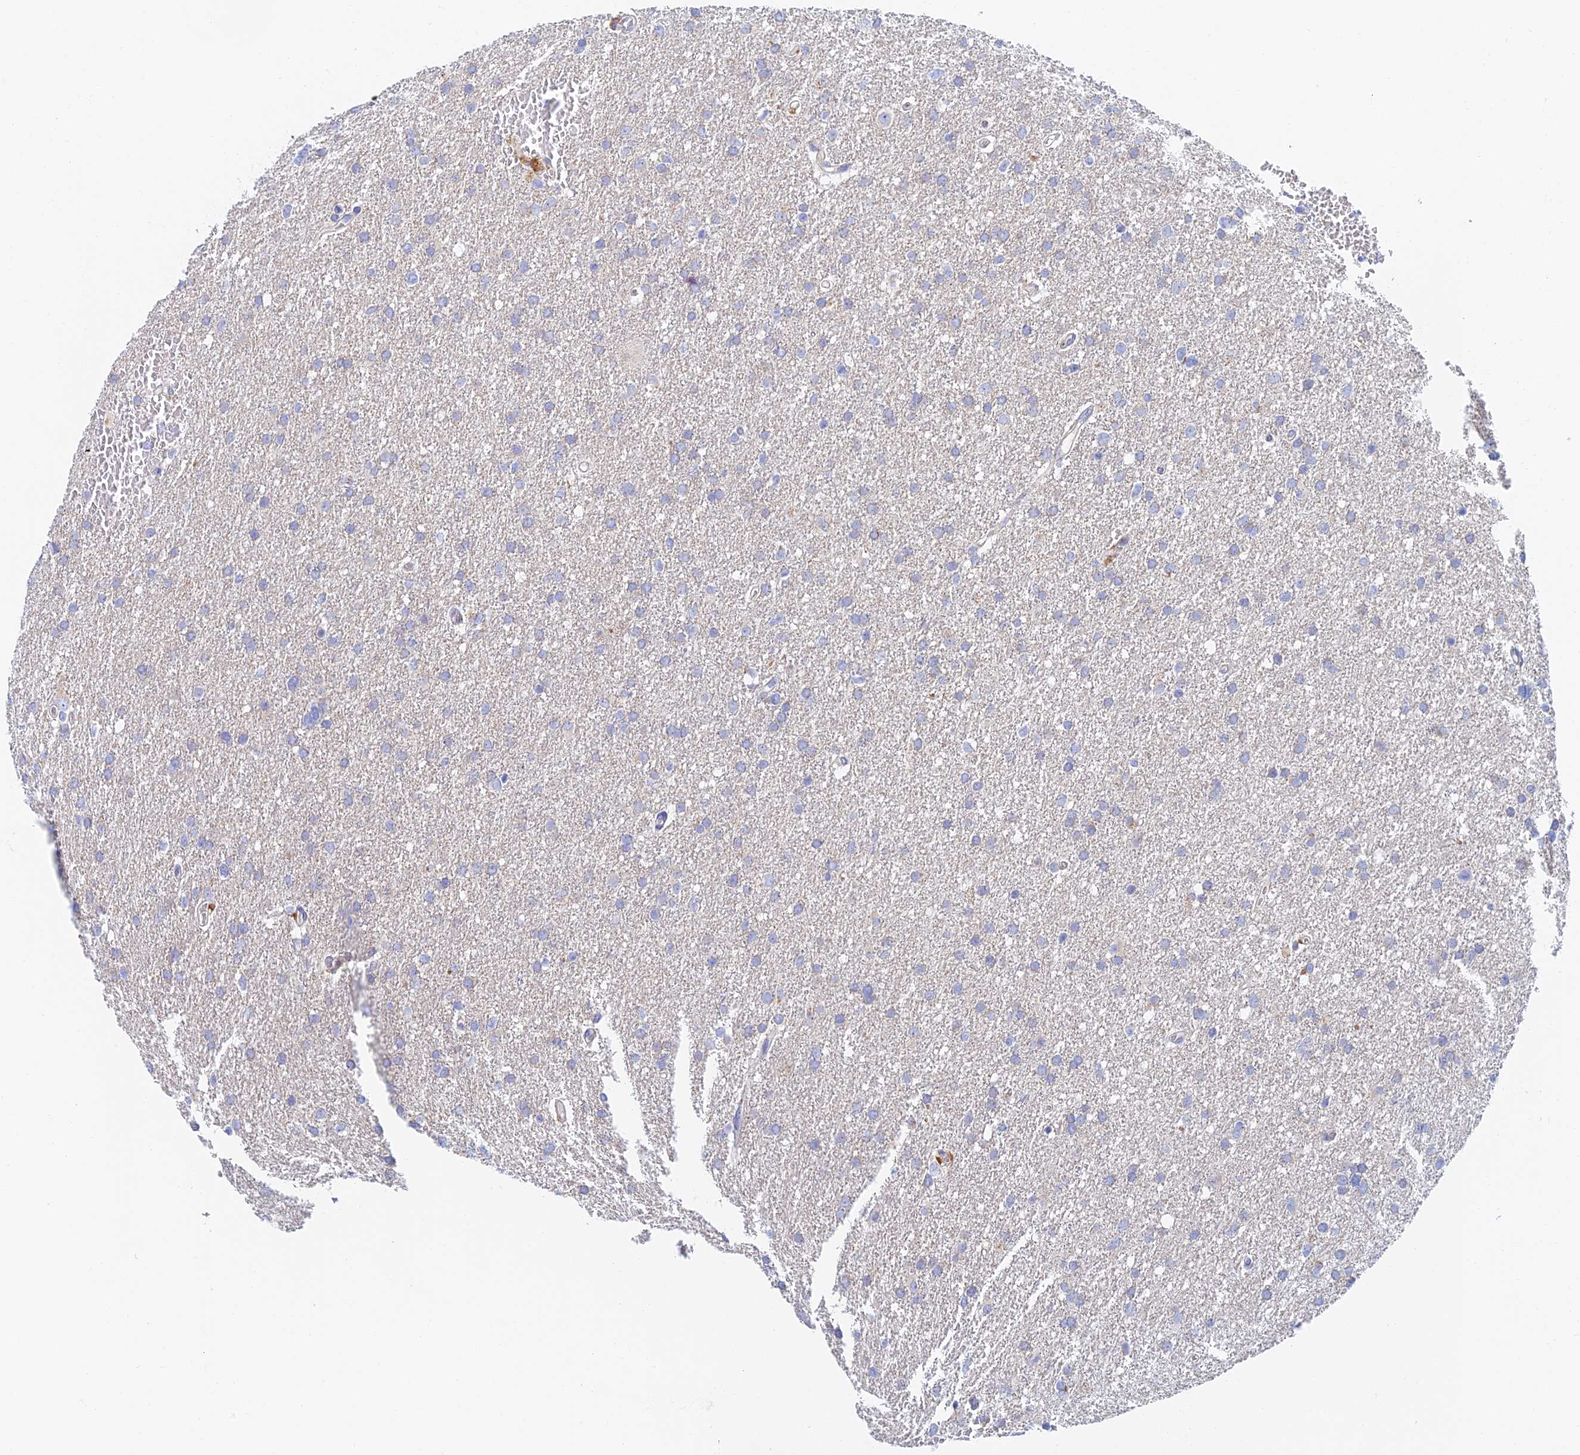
{"staining": {"intensity": "negative", "quantity": "none", "location": "none"}, "tissue": "glioma", "cell_type": "Tumor cells", "image_type": "cancer", "snomed": [{"axis": "morphology", "description": "Glioma, malignant, High grade"}, {"axis": "topography", "description": "Cerebral cortex"}], "caption": "The photomicrograph reveals no staining of tumor cells in glioma. (DAB (3,3'-diaminobenzidine) IHC with hematoxylin counter stain).", "gene": "SLC24A3", "patient": {"sex": "female", "age": 36}}